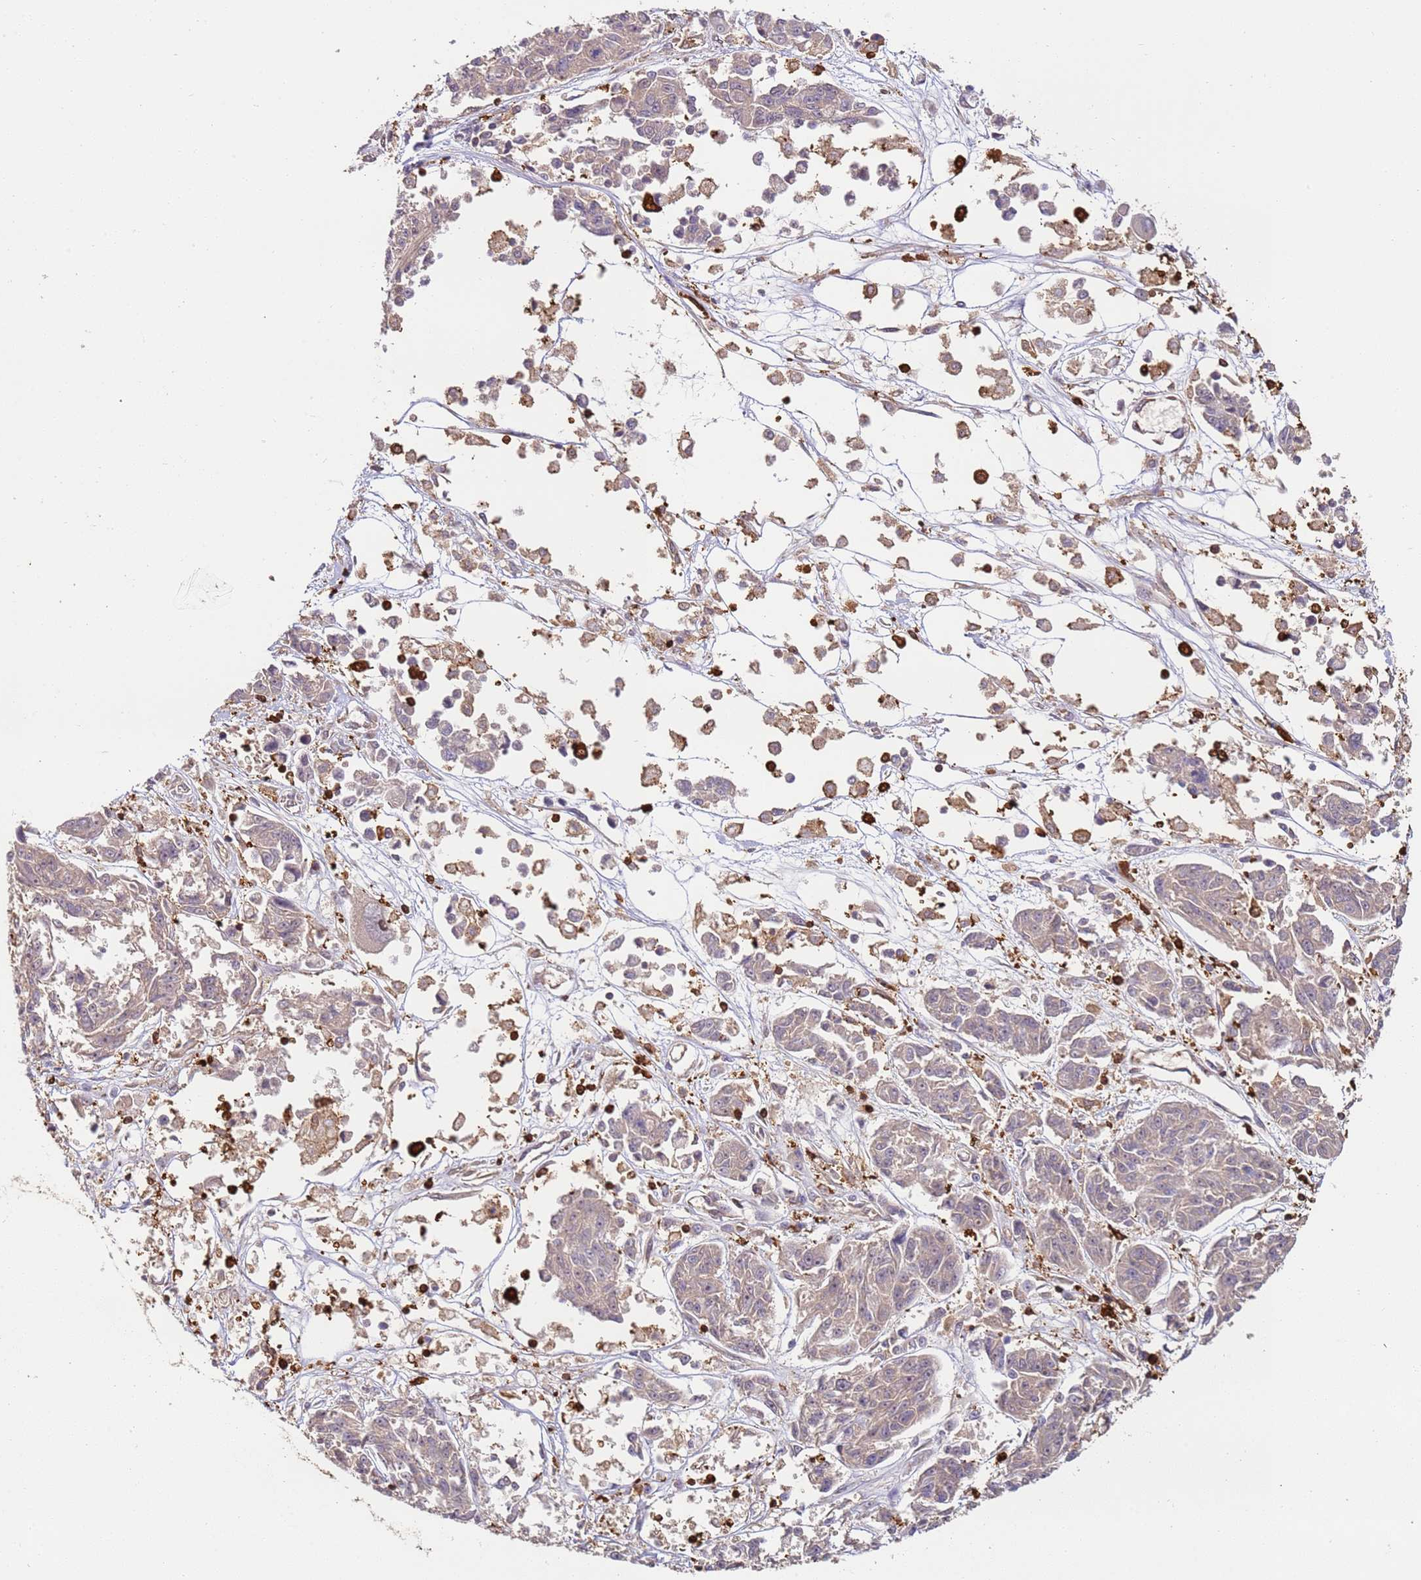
{"staining": {"intensity": "moderate", "quantity": "<25%", "location": "cytoplasmic/membranous"}, "tissue": "melanoma", "cell_type": "Tumor cells", "image_type": "cancer", "snomed": [{"axis": "morphology", "description": "Malignant melanoma, NOS"}, {"axis": "topography", "description": "Skin"}], "caption": "About <25% of tumor cells in melanoma show moderate cytoplasmic/membranous protein positivity as visualized by brown immunohistochemical staining.", "gene": "OR6P1", "patient": {"sex": "male", "age": 53}}